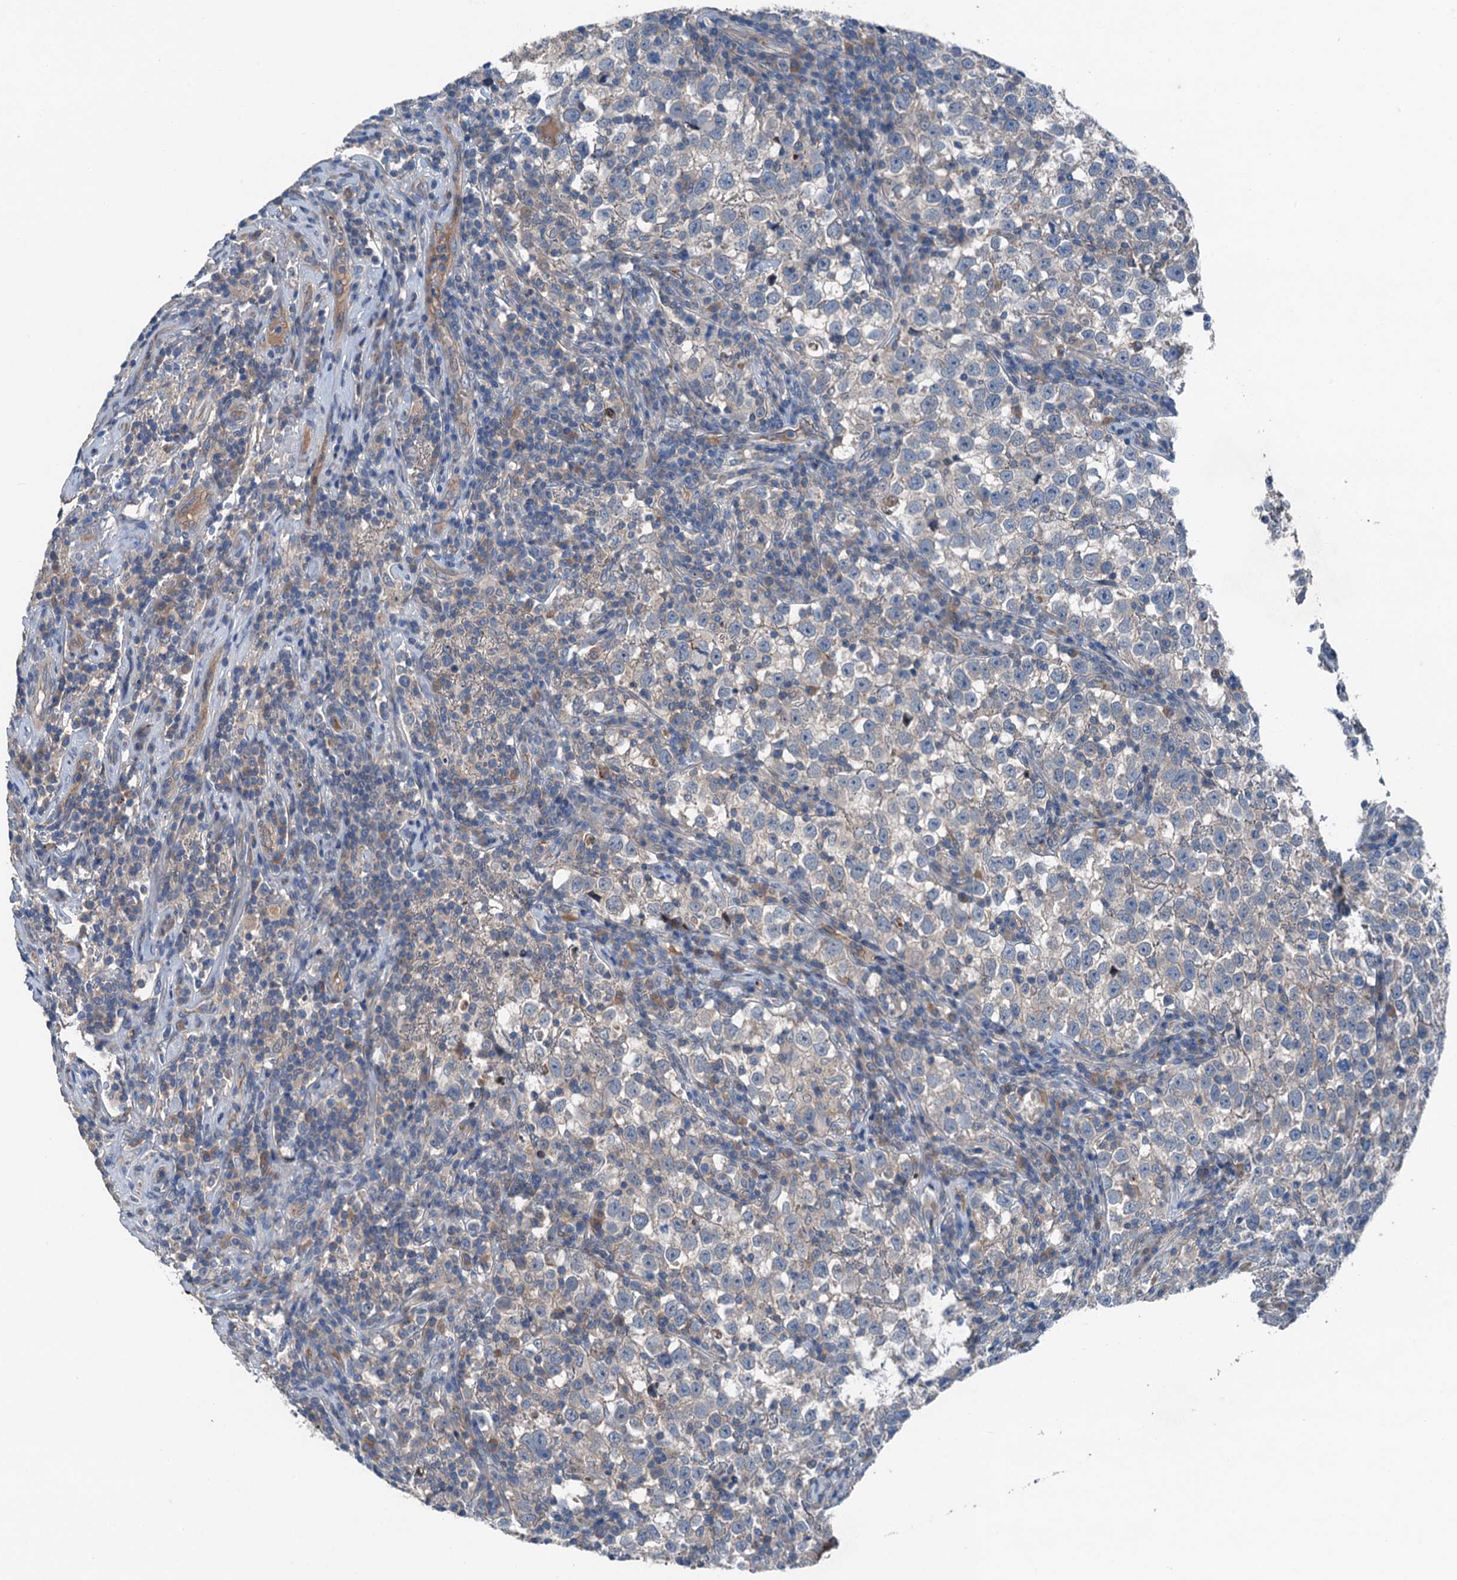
{"staining": {"intensity": "negative", "quantity": "none", "location": "none"}, "tissue": "testis cancer", "cell_type": "Tumor cells", "image_type": "cancer", "snomed": [{"axis": "morphology", "description": "Normal tissue, NOS"}, {"axis": "morphology", "description": "Seminoma, NOS"}, {"axis": "topography", "description": "Testis"}], "caption": "This photomicrograph is of seminoma (testis) stained with immunohistochemistry (IHC) to label a protein in brown with the nuclei are counter-stained blue. There is no staining in tumor cells. (Brightfield microscopy of DAB immunohistochemistry (IHC) at high magnification).", "gene": "SLC2A10", "patient": {"sex": "male", "age": 43}}